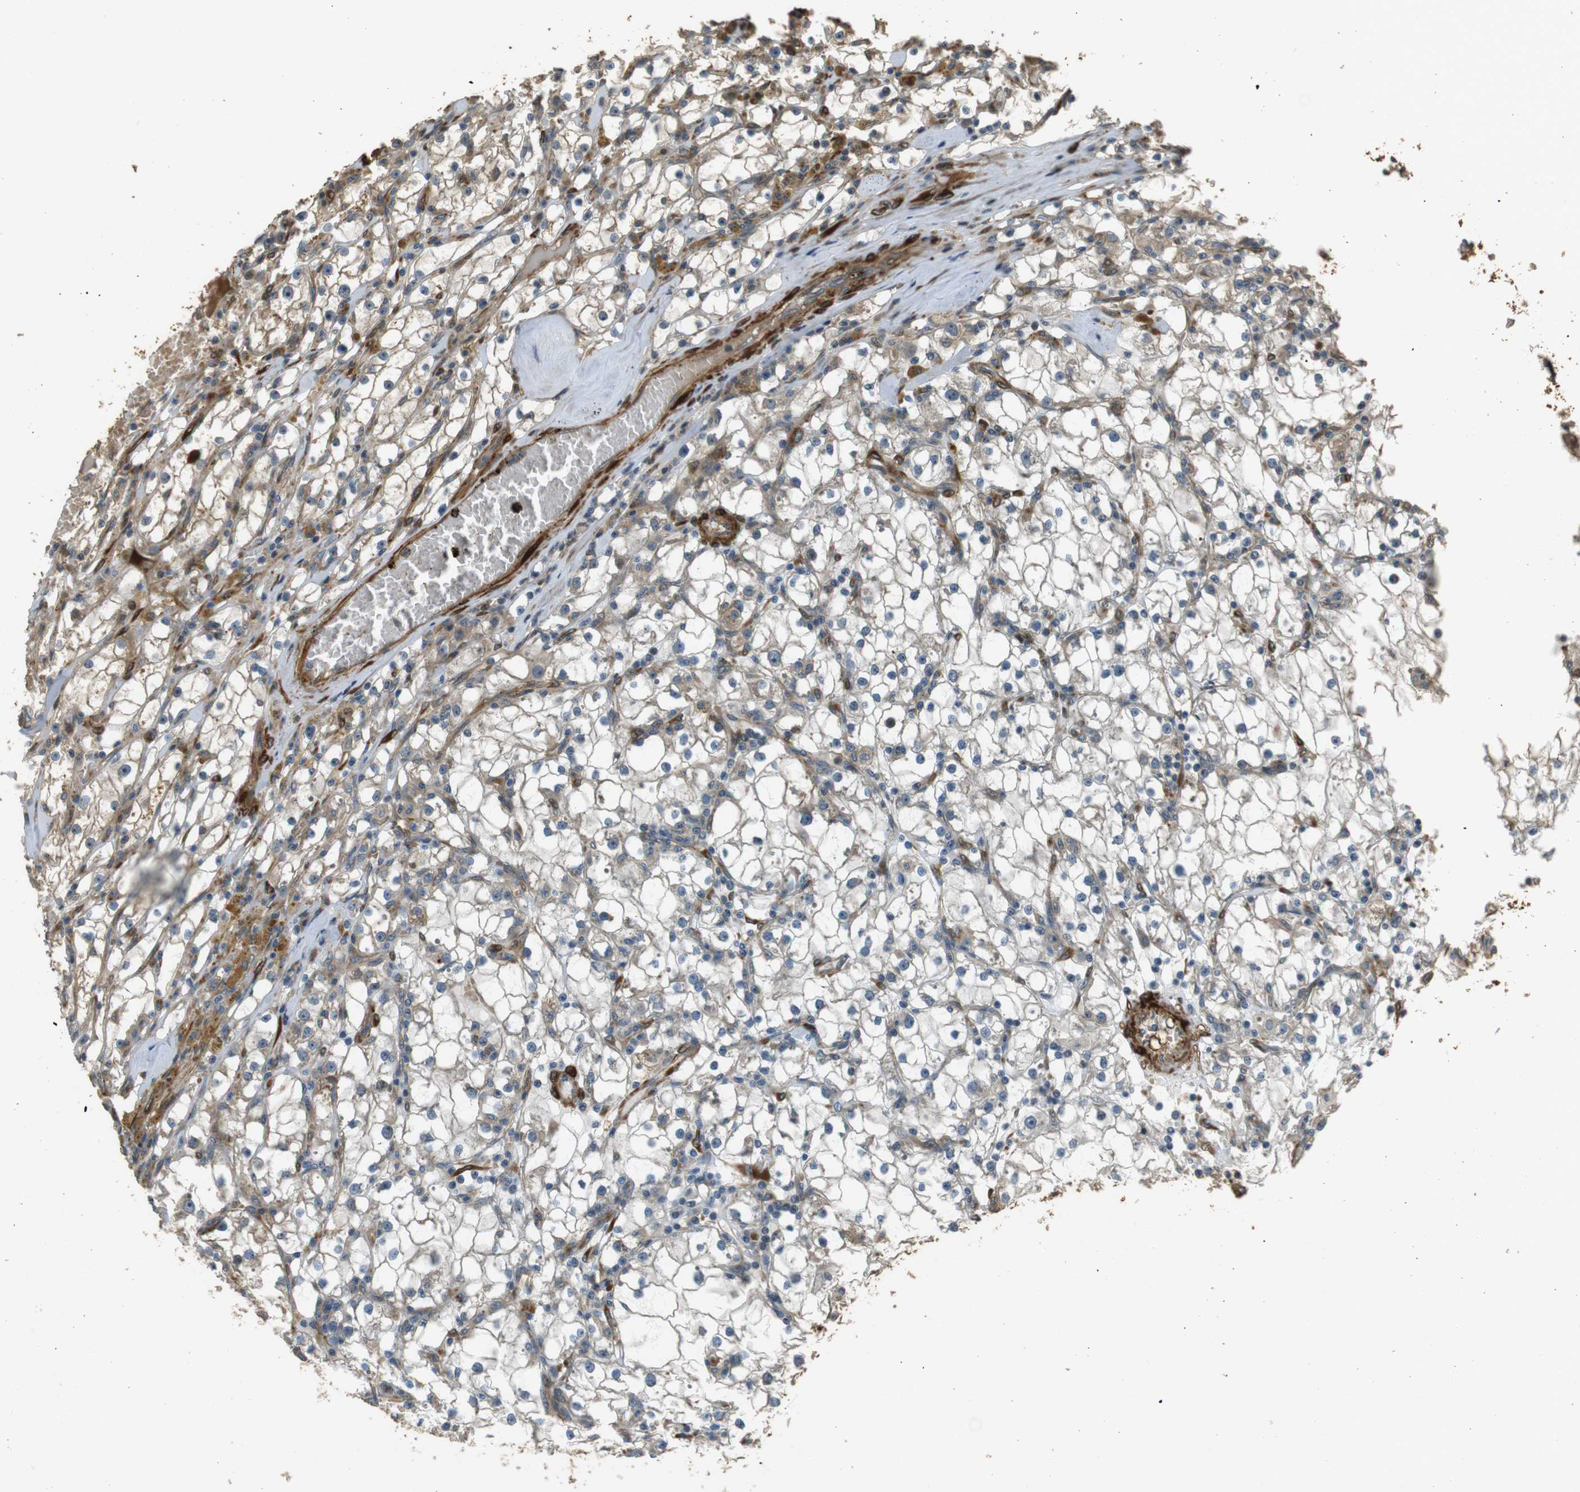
{"staining": {"intensity": "weak", "quantity": "<25%", "location": "cytoplasmic/membranous"}, "tissue": "renal cancer", "cell_type": "Tumor cells", "image_type": "cancer", "snomed": [{"axis": "morphology", "description": "Adenocarcinoma, NOS"}, {"axis": "topography", "description": "Kidney"}], "caption": "DAB immunohistochemical staining of human renal cancer exhibits no significant positivity in tumor cells.", "gene": "MSRB3", "patient": {"sex": "male", "age": 56}}